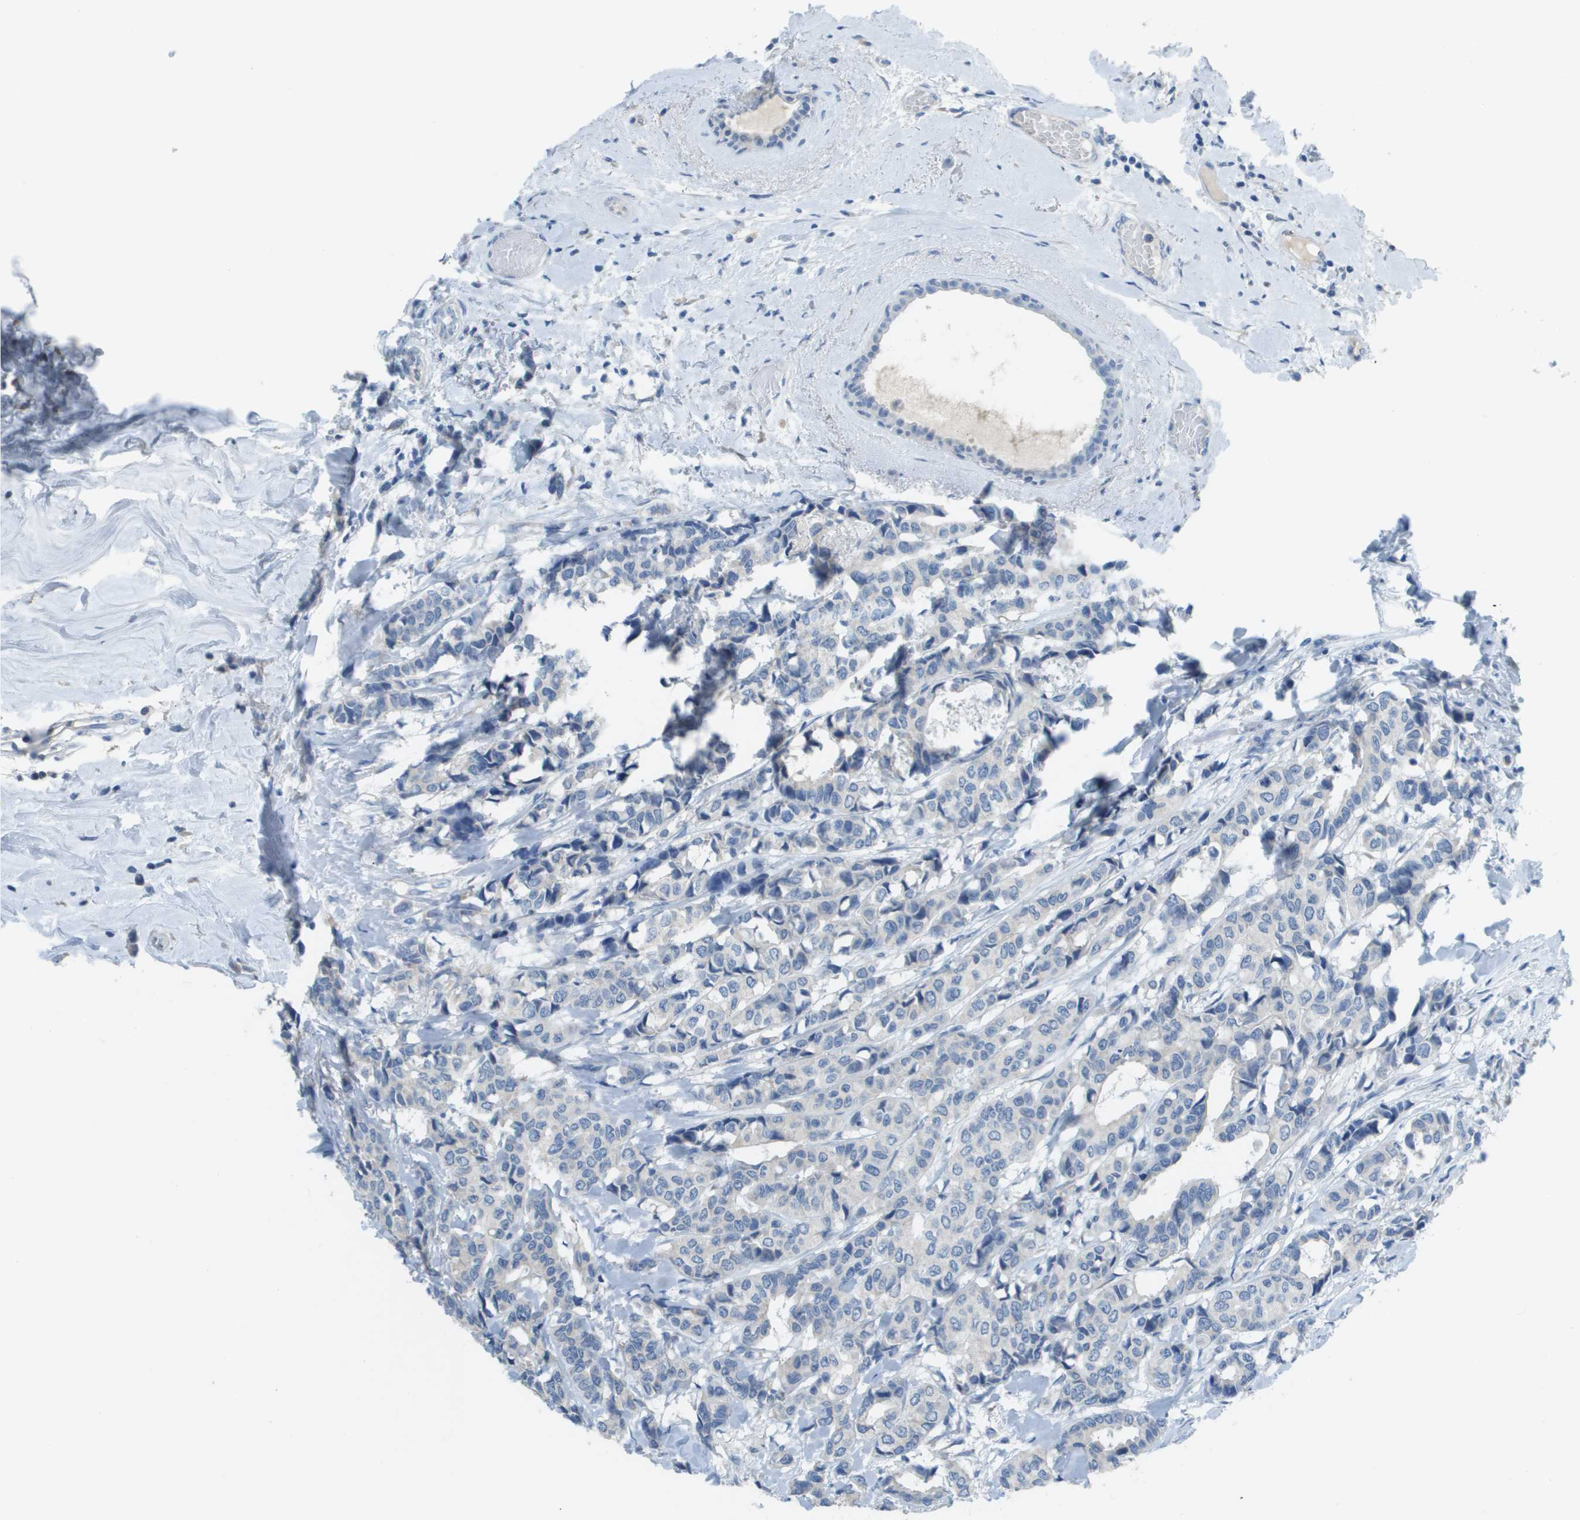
{"staining": {"intensity": "negative", "quantity": "none", "location": "none"}, "tissue": "breast cancer", "cell_type": "Tumor cells", "image_type": "cancer", "snomed": [{"axis": "morphology", "description": "Duct carcinoma"}, {"axis": "topography", "description": "Breast"}], "caption": "IHC of infiltrating ductal carcinoma (breast) demonstrates no expression in tumor cells.", "gene": "PTGDR2", "patient": {"sex": "female", "age": 87}}